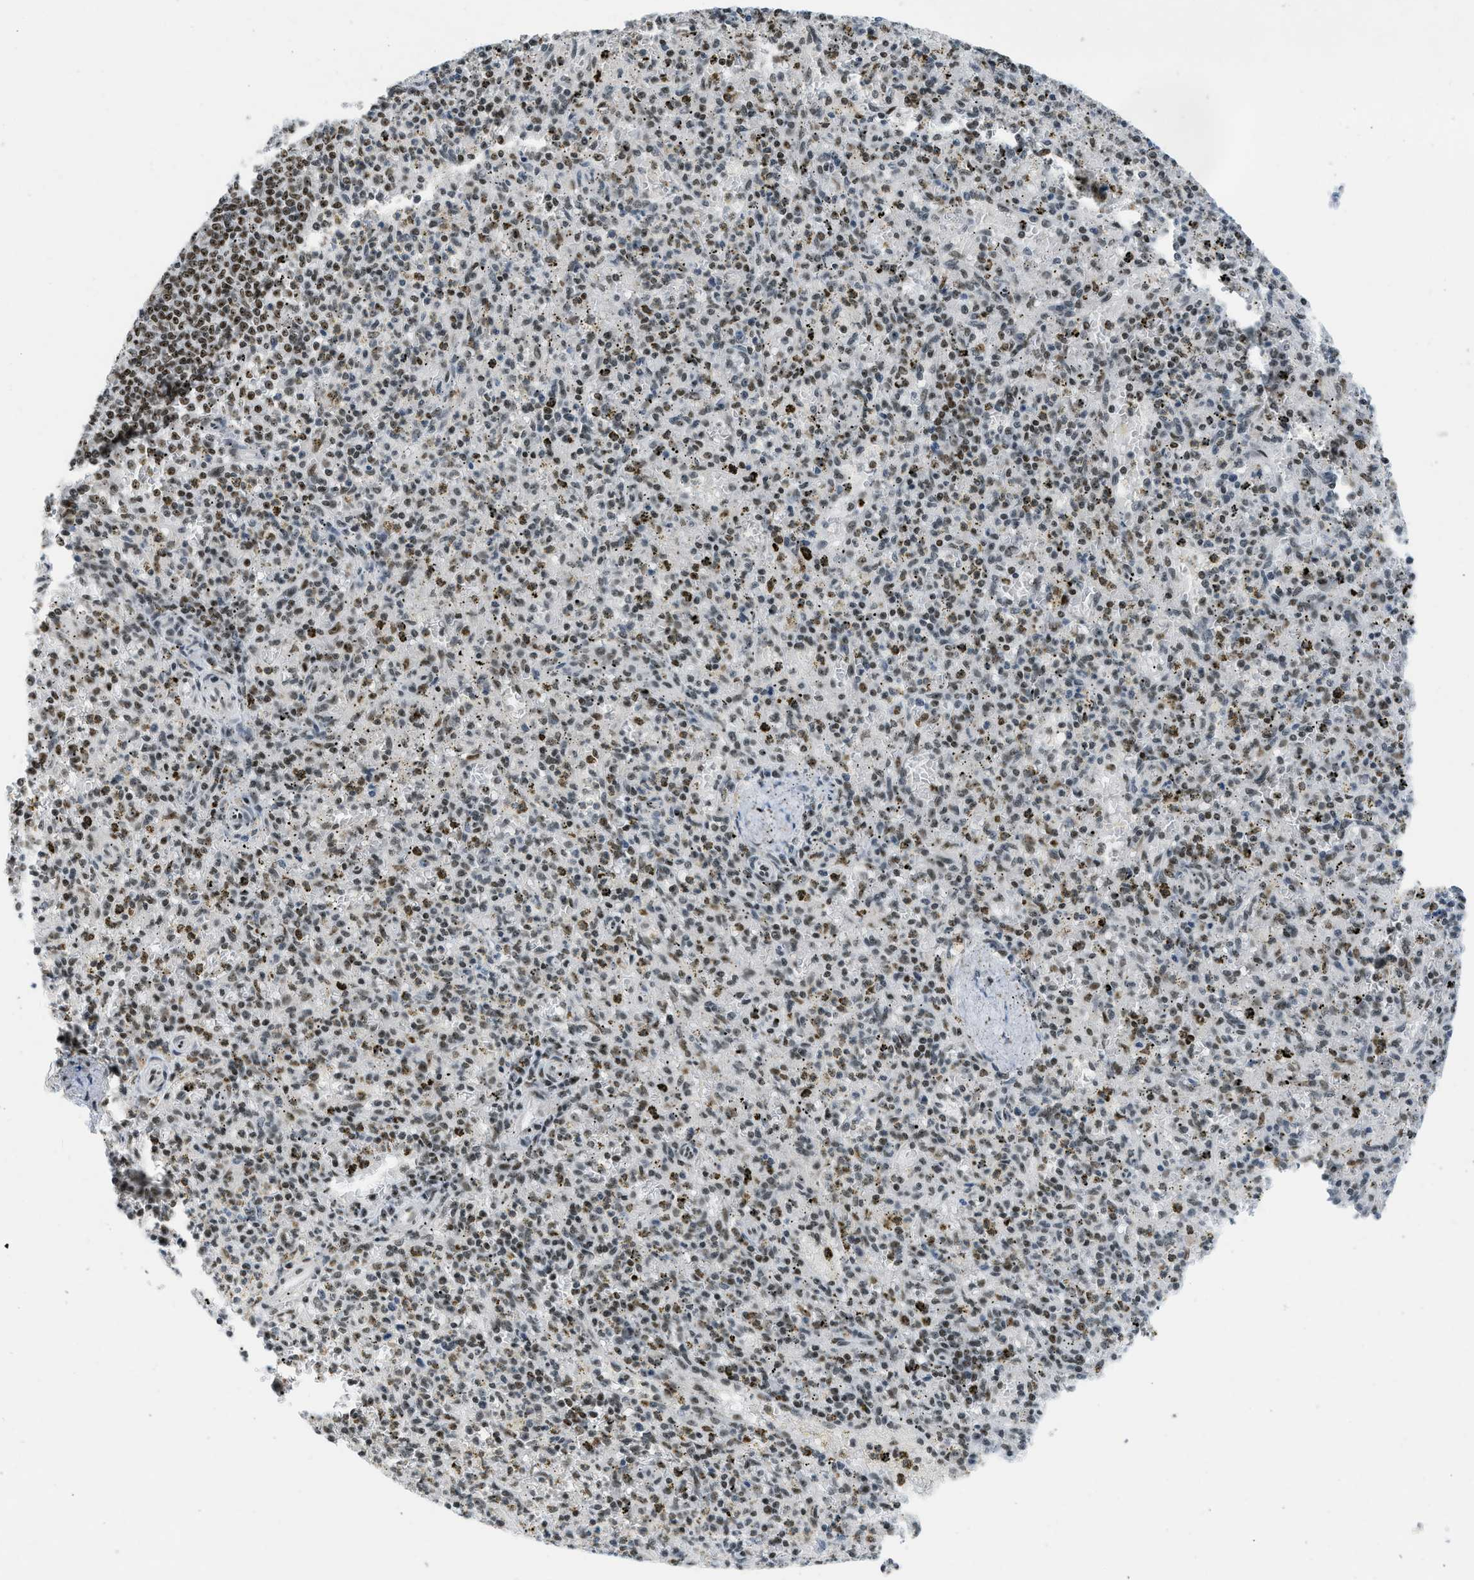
{"staining": {"intensity": "moderate", "quantity": "25%-75%", "location": "nuclear"}, "tissue": "spleen", "cell_type": "Cells in red pulp", "image_type": "normal", "snomed": [{"axis": "morphology", "description": "Normal tissue, NOS"}, {"axis": "topography", "description": "Spleen"}], "caption": "High-magnification brightfield microscopy of normal spleen stained with DAB (brown) and counterstained with hematoxylin (blue). cells in red pulp exhibit moderate nuclear positivity is seen in about25%-75% of cells. (DAB IHC, brown staining for protein, blue staining for nuclei).", "gene": "URB1", "patient": {"sex": "male", "age": 72}}